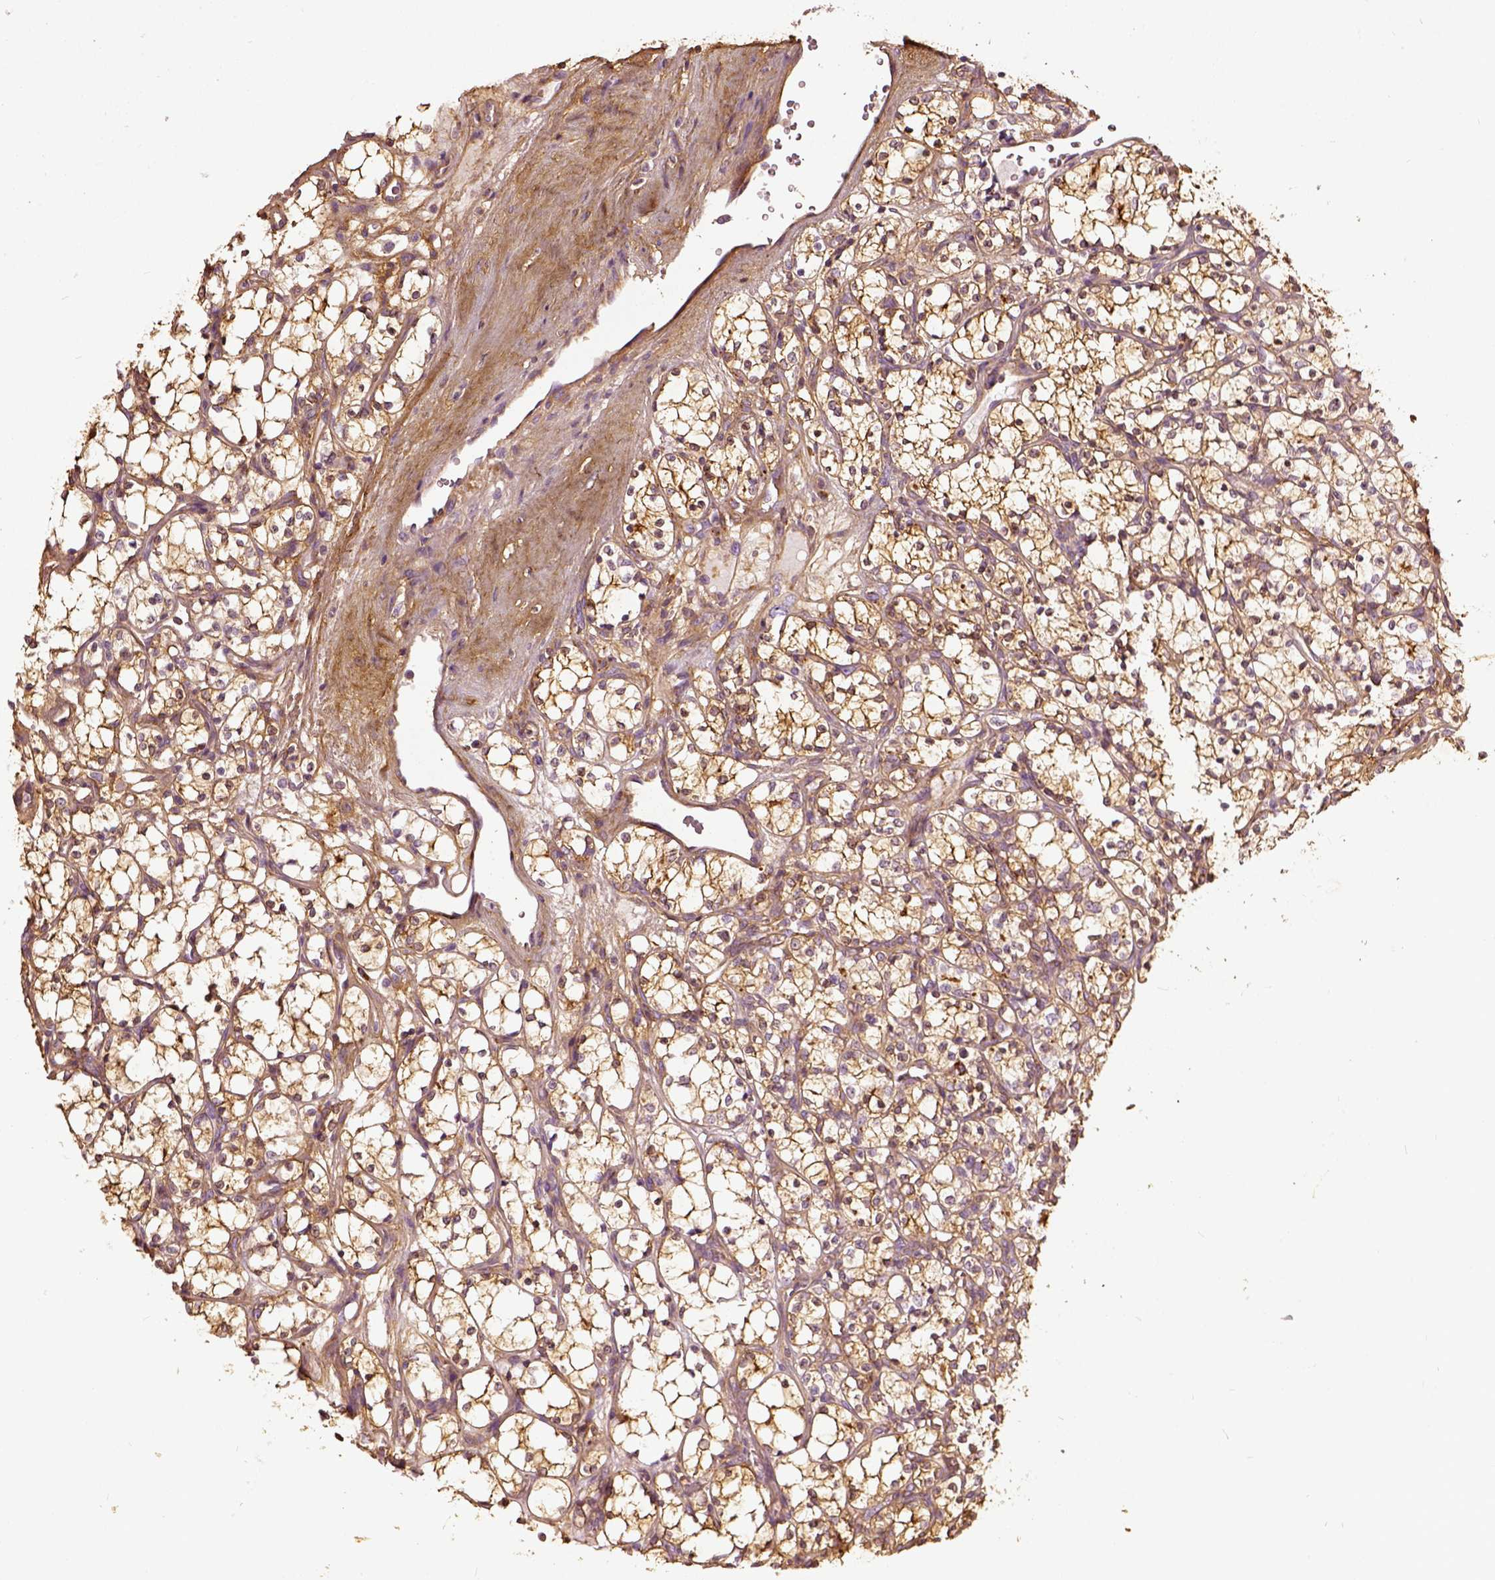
{"staining": {"intensity": "strong", "quantity": ">75%", "location": "cytoplasmic/membranous"}, "tissue": "renal cancer", "cell_type": "Tumor cells", "image_type": "cancer", "snomed": [{"axis": "morphology", "description": "Adenocarcinoma, NOS"}, {"axis": "topography", "description": "Kidney"}], "caption": "Immunohistochemical staining of human adenocarcinoma (renal) displays high levels of strong cytoplasmic/membranous protein expression in about >75% of tumor cells.", "gene": "COL6A2", "patient": {"sex": "female", "age": 69}}